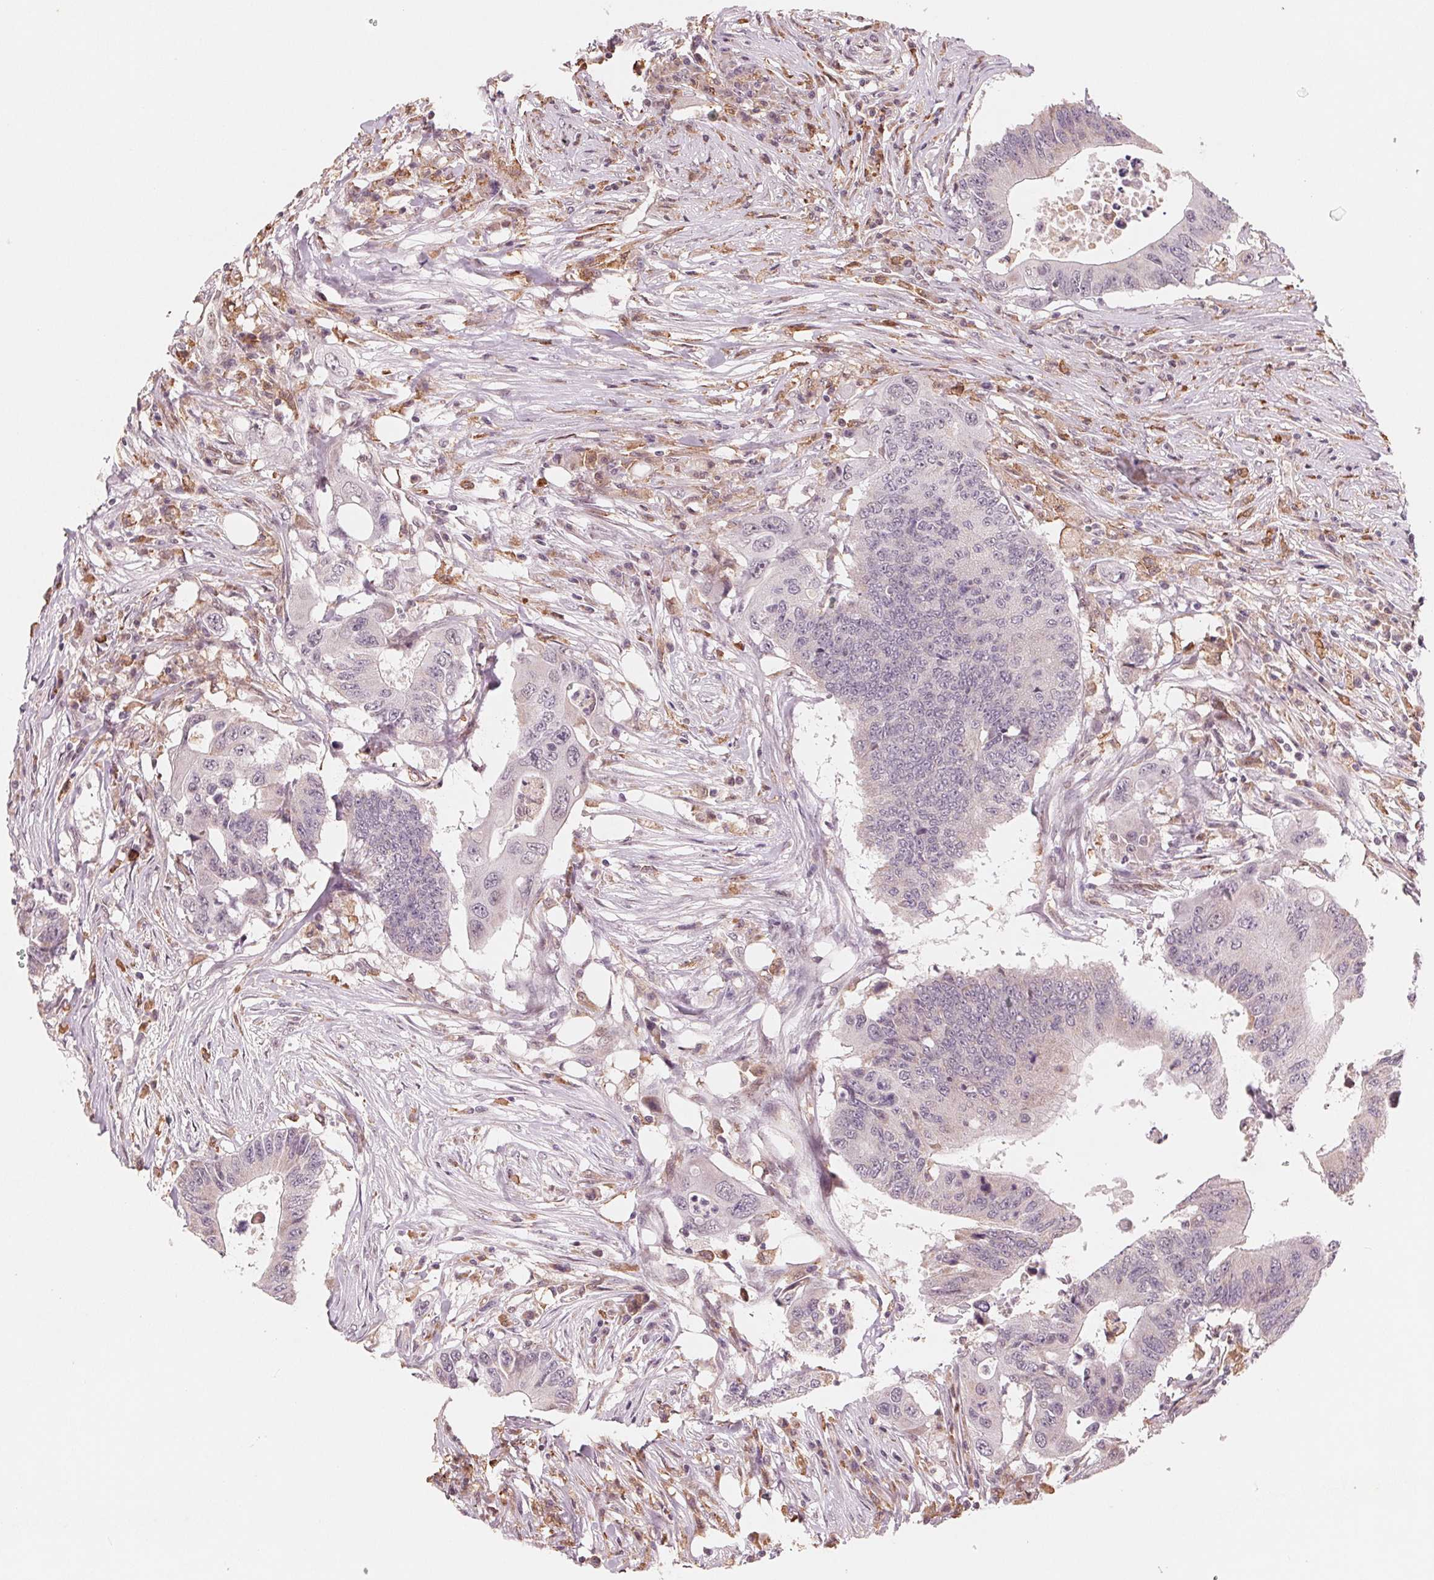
{"staining": {"intensity": "negative", "quantity": "none", "location": "none"}, "tissue": "colorectal cancer", "cell_type": "Tumor cells", "image_type": "cancer", "snomed": [{"axis": "morphology", "description": "Adenocarcinoma, NOS"}, {"axis": "topography", "description": "Colon"}], "caption": "This is a photomicrograph of immunohistochemistry staining of colorectal cancer, which shows no positivity in tumor cells.", "gene": "IL9R", "patient": {"sex": "male", "age": 71}}